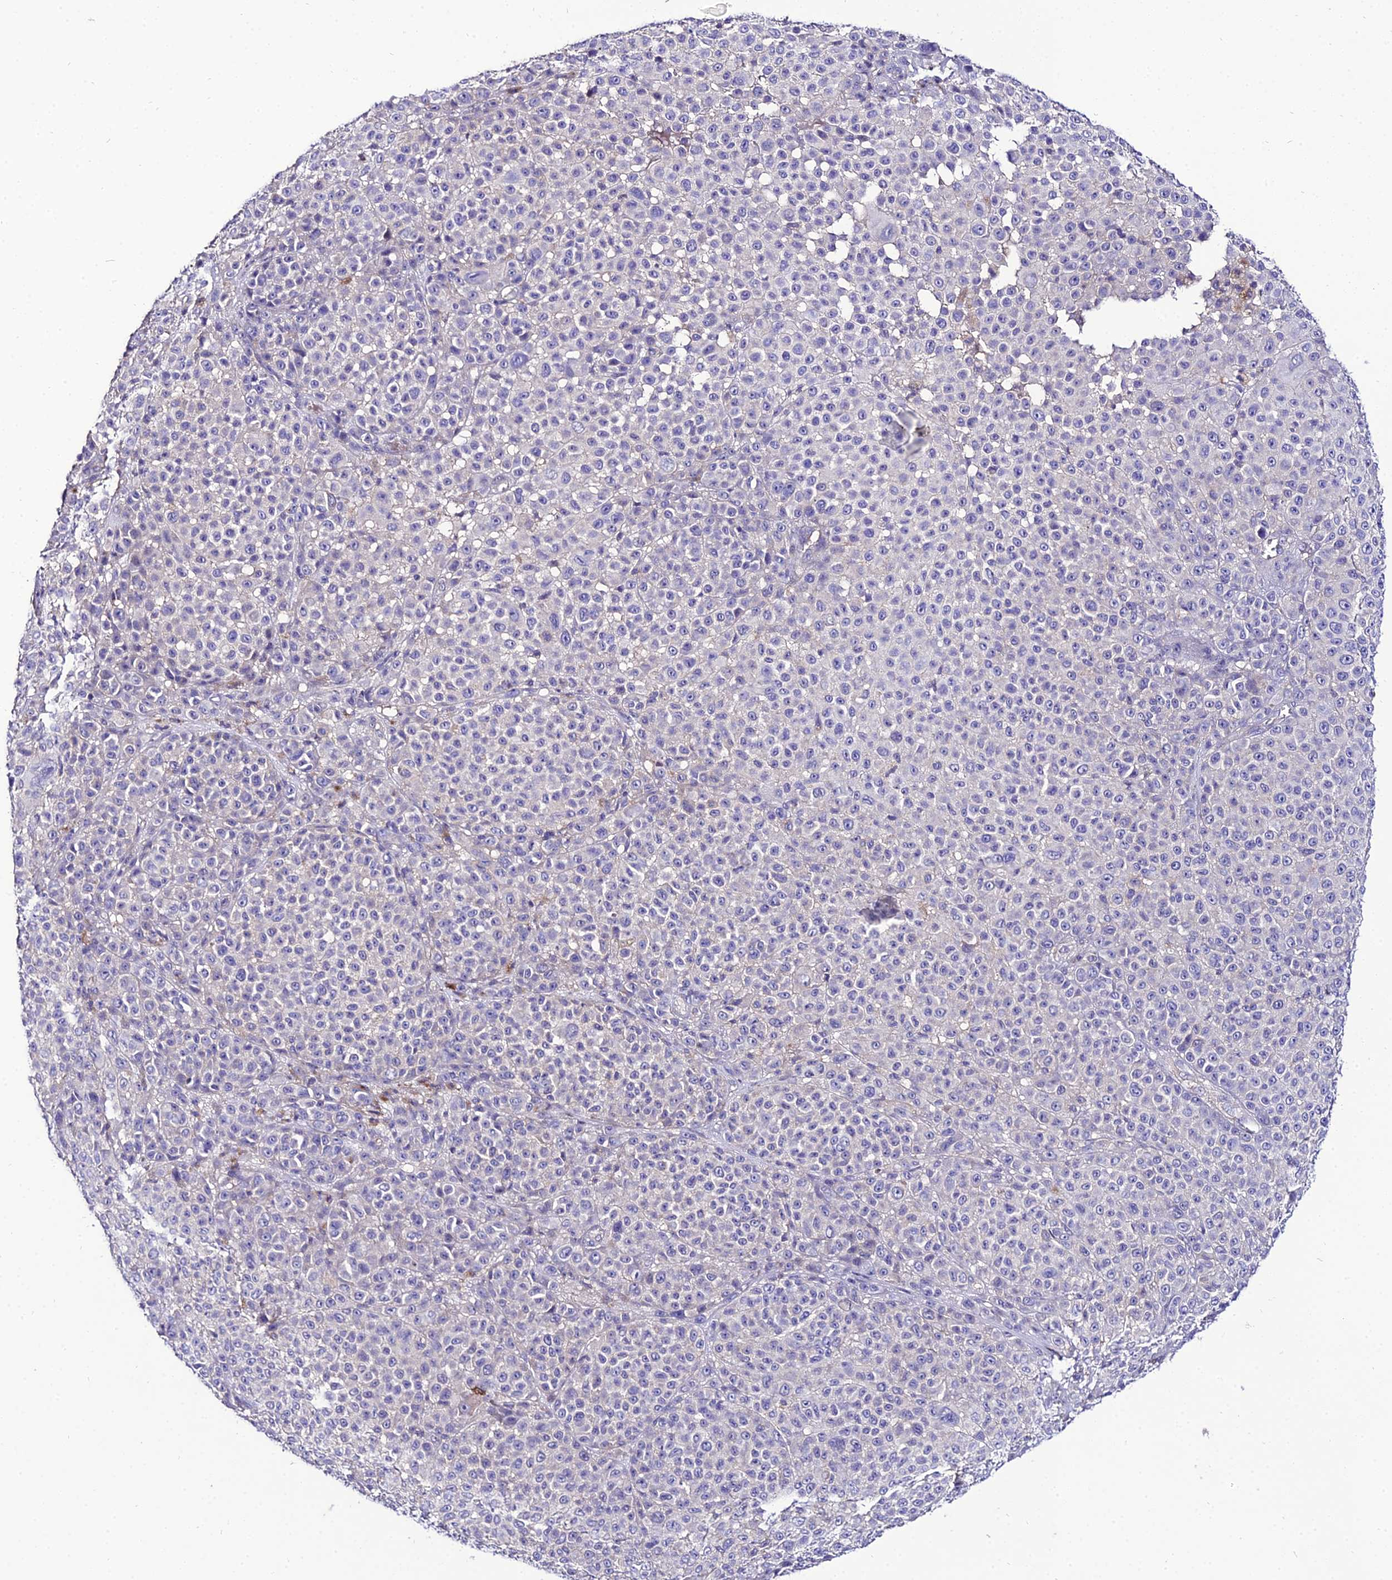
{"staining": {"intensity": "negative", "quantity": "none", "location": "none"}, "tissue": "melanoma", "cell_type": "Tumor cells", "image_type": "cancer", "snomed": [{"axis": "morphology", "description": "Malignant melanoma, NOS"}, {"axis": "topography", "description": "Skin"}], "caption": "Immunohistochemistry micrograph of neoplastic tissue: human malignant melanoma stained with DAB (3,3'-diaminobenzidine) shows no significant protein staining in tumor cells.", "gene": "SHQ1", "patient": {"sex": "female", "age": 94}}